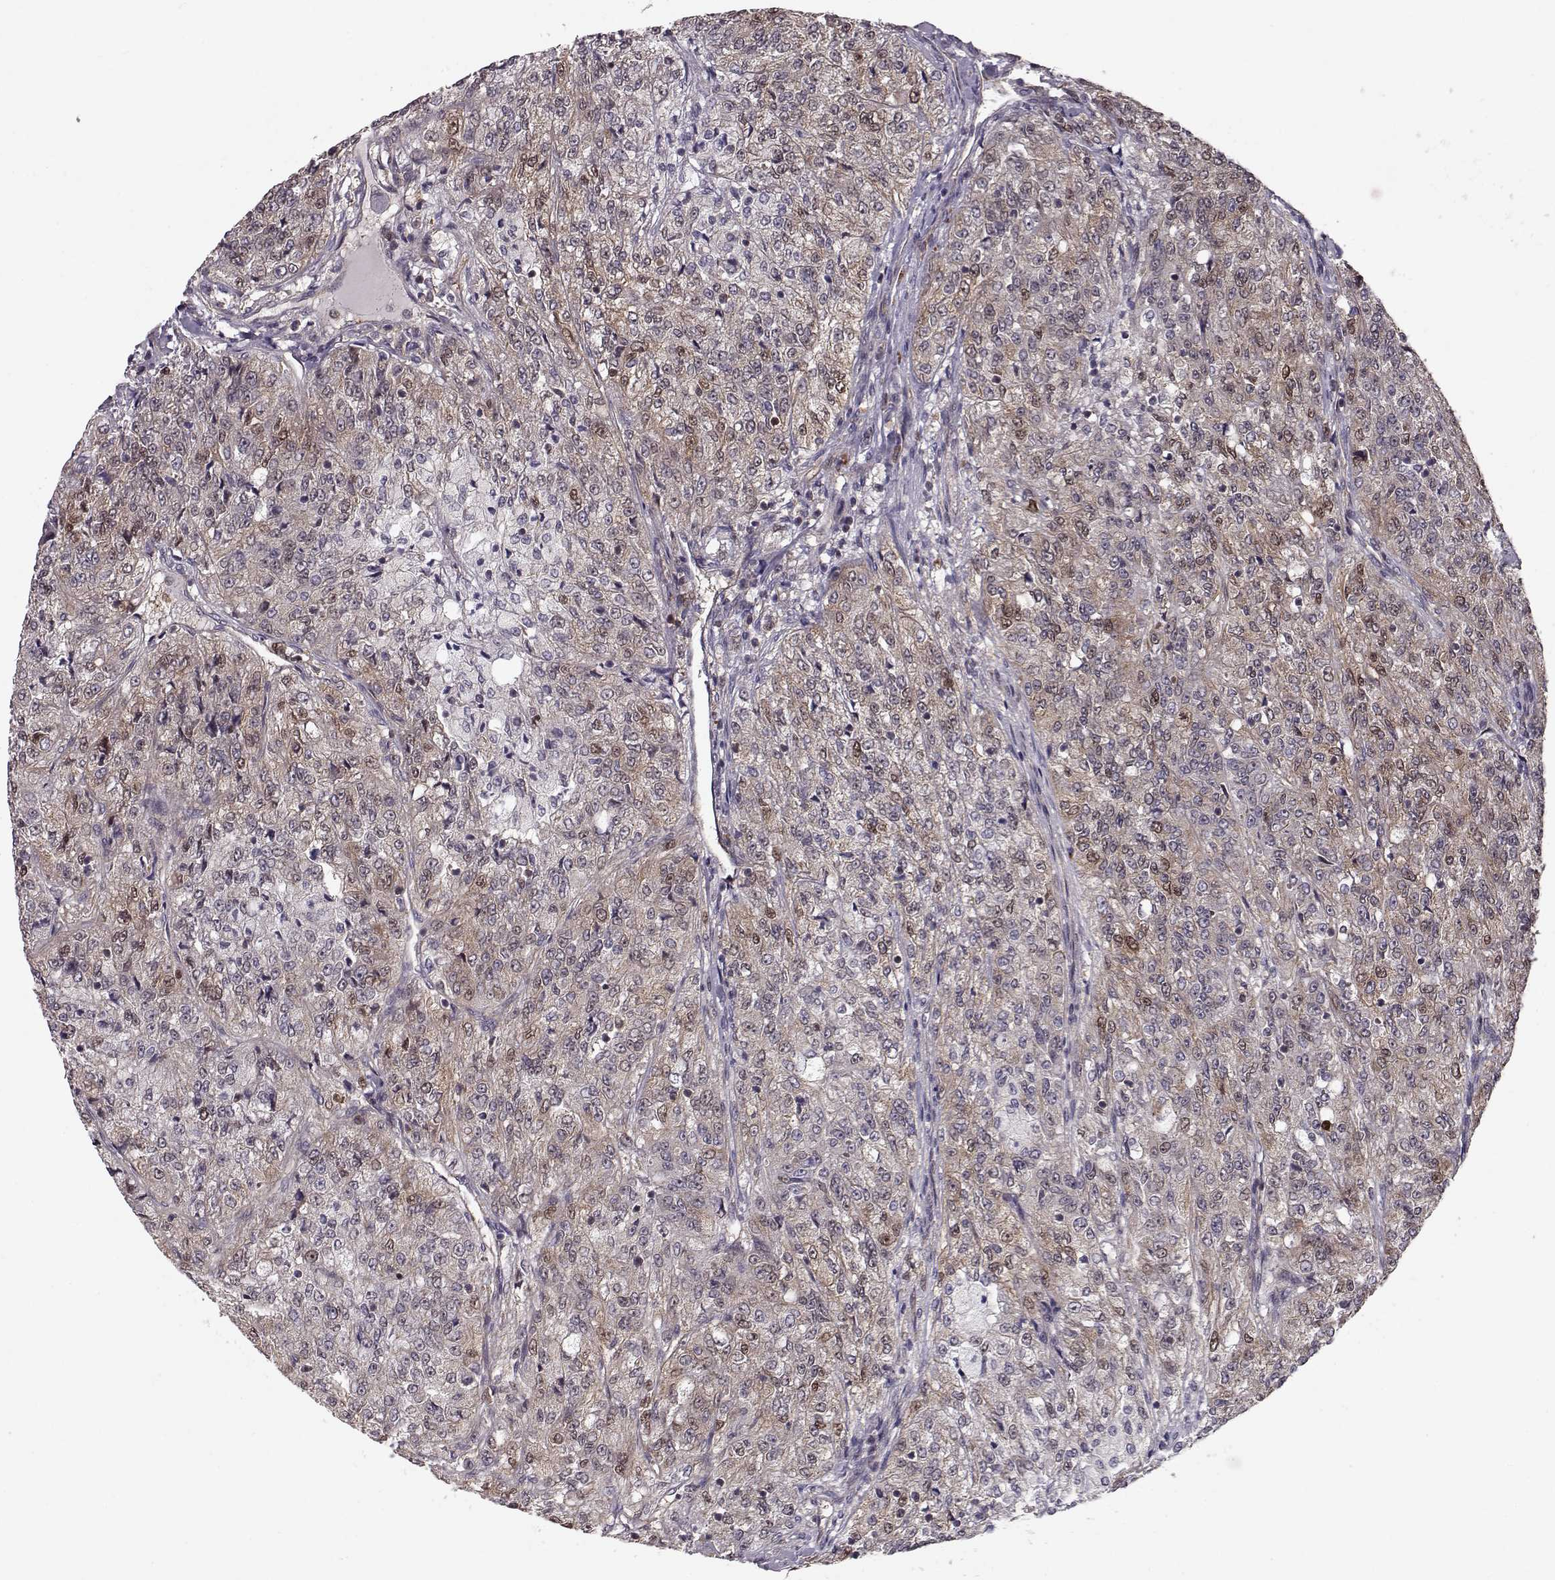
{"staining": {"intensity": "moderate", "quantity": "25%-75%", "location": "cytoplasmic/membranous"}, "tissue": "renal cancer", "cell_type": "Tumor cells", "image_type": "cancer", "snomed": [{"axis": "morphology", "description": "Adenocarcinoma, NOS"}, {"axis": "topography", "description": "Kidney"}], "caption": "A micrograph showing moderate cytoplasmic/membranous positivity in about 25%-75% of tumor cells in renal adenocarcinoma, as visualized by brown immunohistochemical staining.", "gene": "RANBP1", "patient": {"sex": "female", "age": 63}}